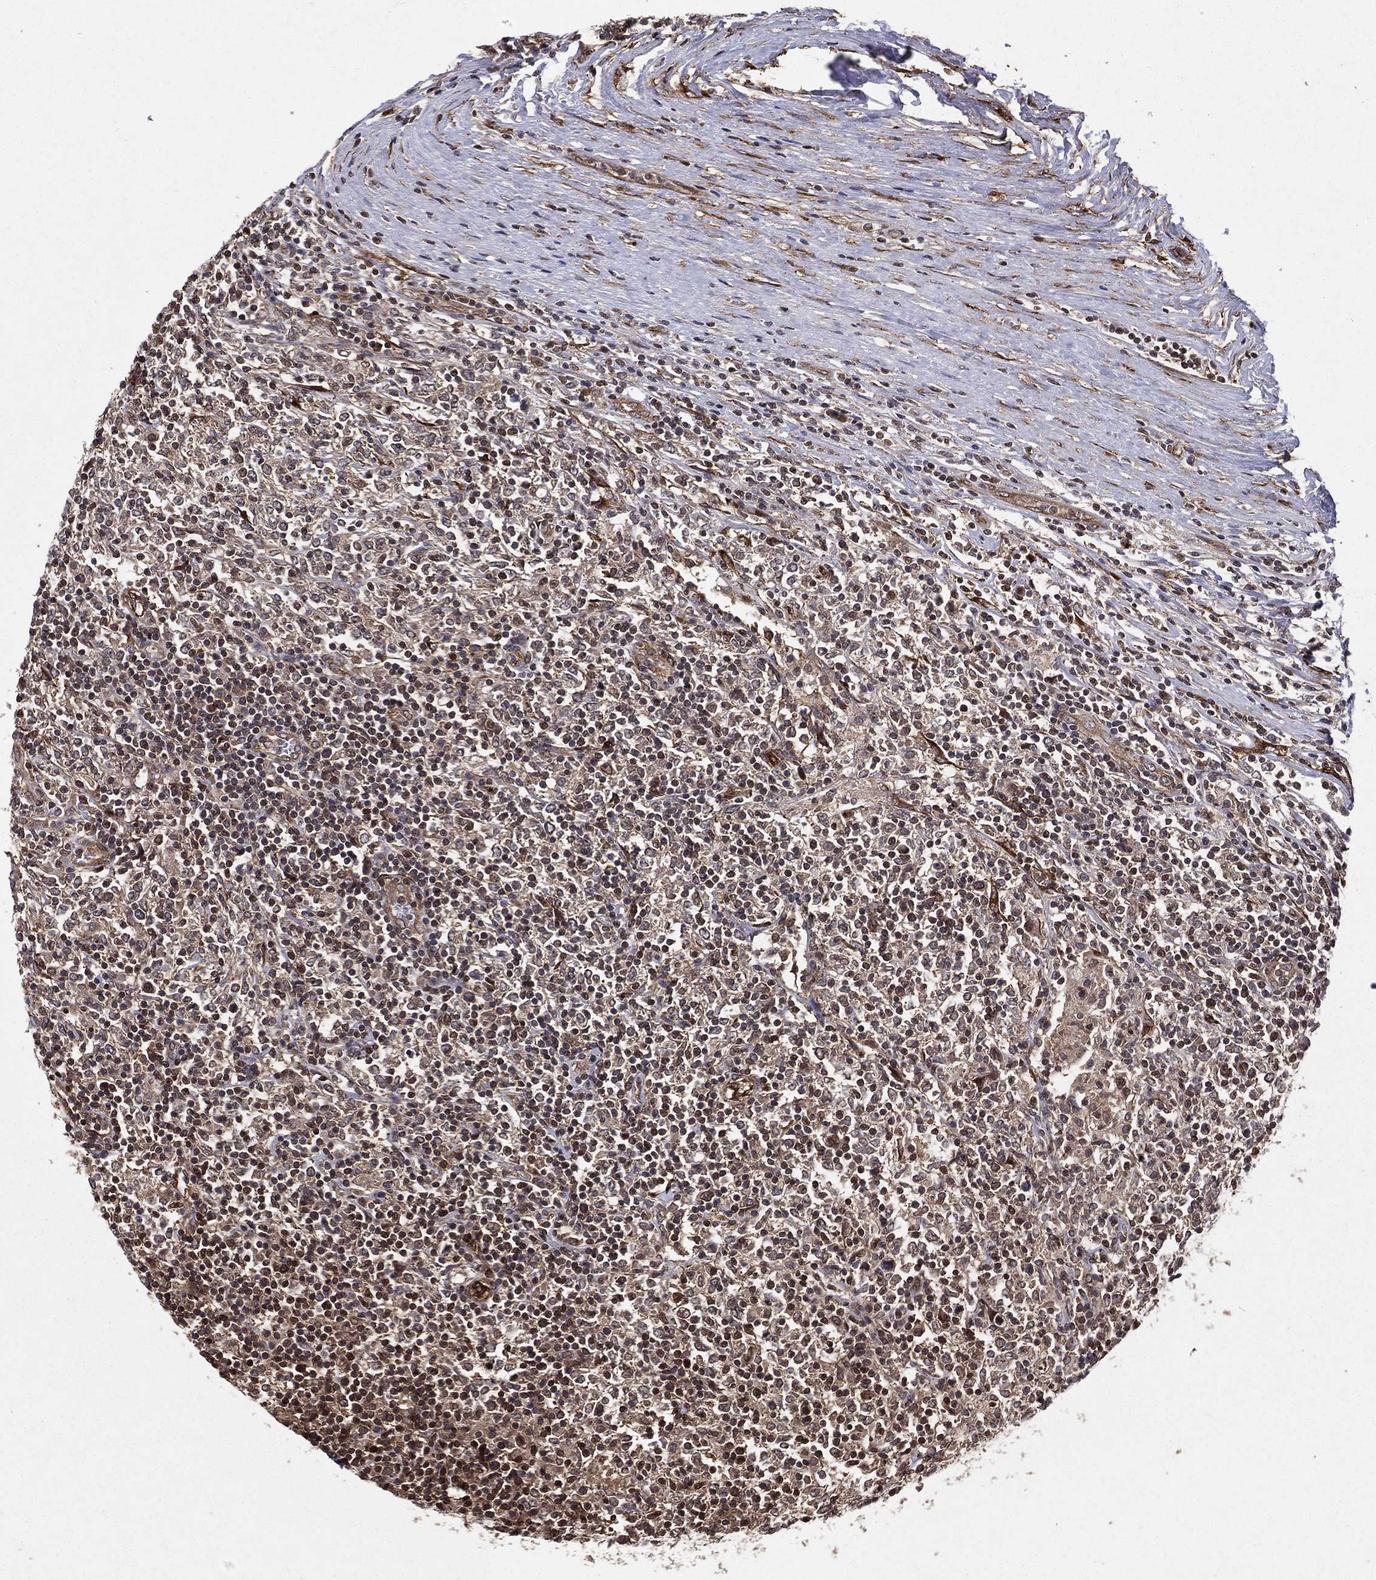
{"staining": {"intensity": "negative", "quantity": "none", "location": "none"}, "tissue": "lymphoma", "cell_type": "Tumor cells", "image_type": "cancer", "snomed": [{"axis": "morphology", "description": "Malignant lymphoma, non-Hodgkin's type, High grade"}, {"axis": "topography", "description": "Lymph node"}], "caption": "High magnification brightfield microscopy of malignant lymphoma, non-Hodgkin's type (high-grade) stained with DAB (3,3'-diaminobenzidine) (brown) and counterstained with hematoxylin (blue): tumor cells show no significant staining.", "gene": "CERS2", "patient": {"sex": "female", "age": 84}}